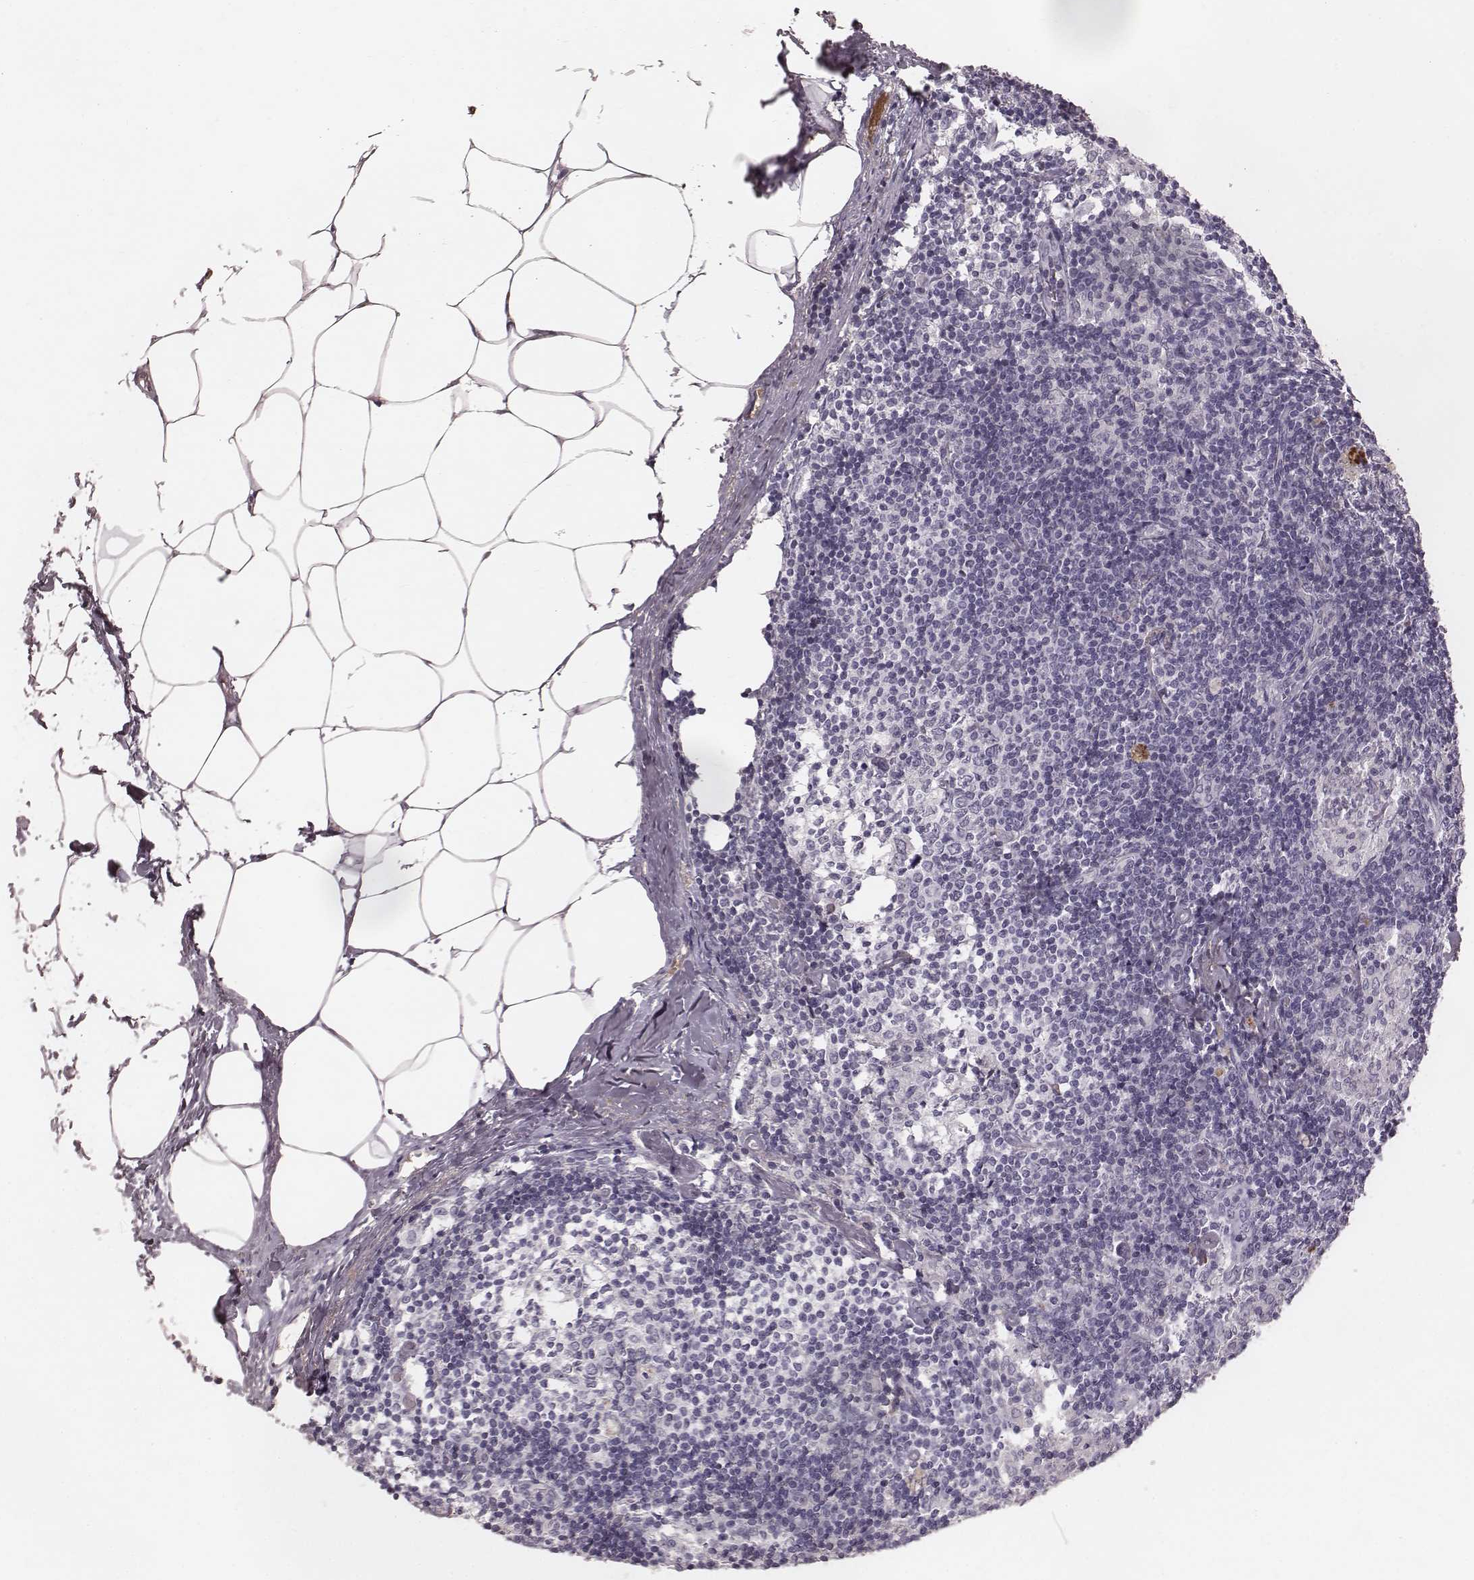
{"staining": {"intensity": "negative", "quantity": "none", "location": "none"}, "tissue": "lymph node", "cell_type": "Germinal center cells", "image_type": "normal", "snomed": [{"axis": "morphology", "description": "Normal tissue, NOS"}, {"axis": "topography", "description": "Lymph node"}], "caption": "DAB (3,3'-diaminobenzidine) immunohistochemical staining of normal lymph node demonstrates no significant staining in germinal center cells.", "gene": "CFTR", "patient": {"sex": "female", "age": 69}}